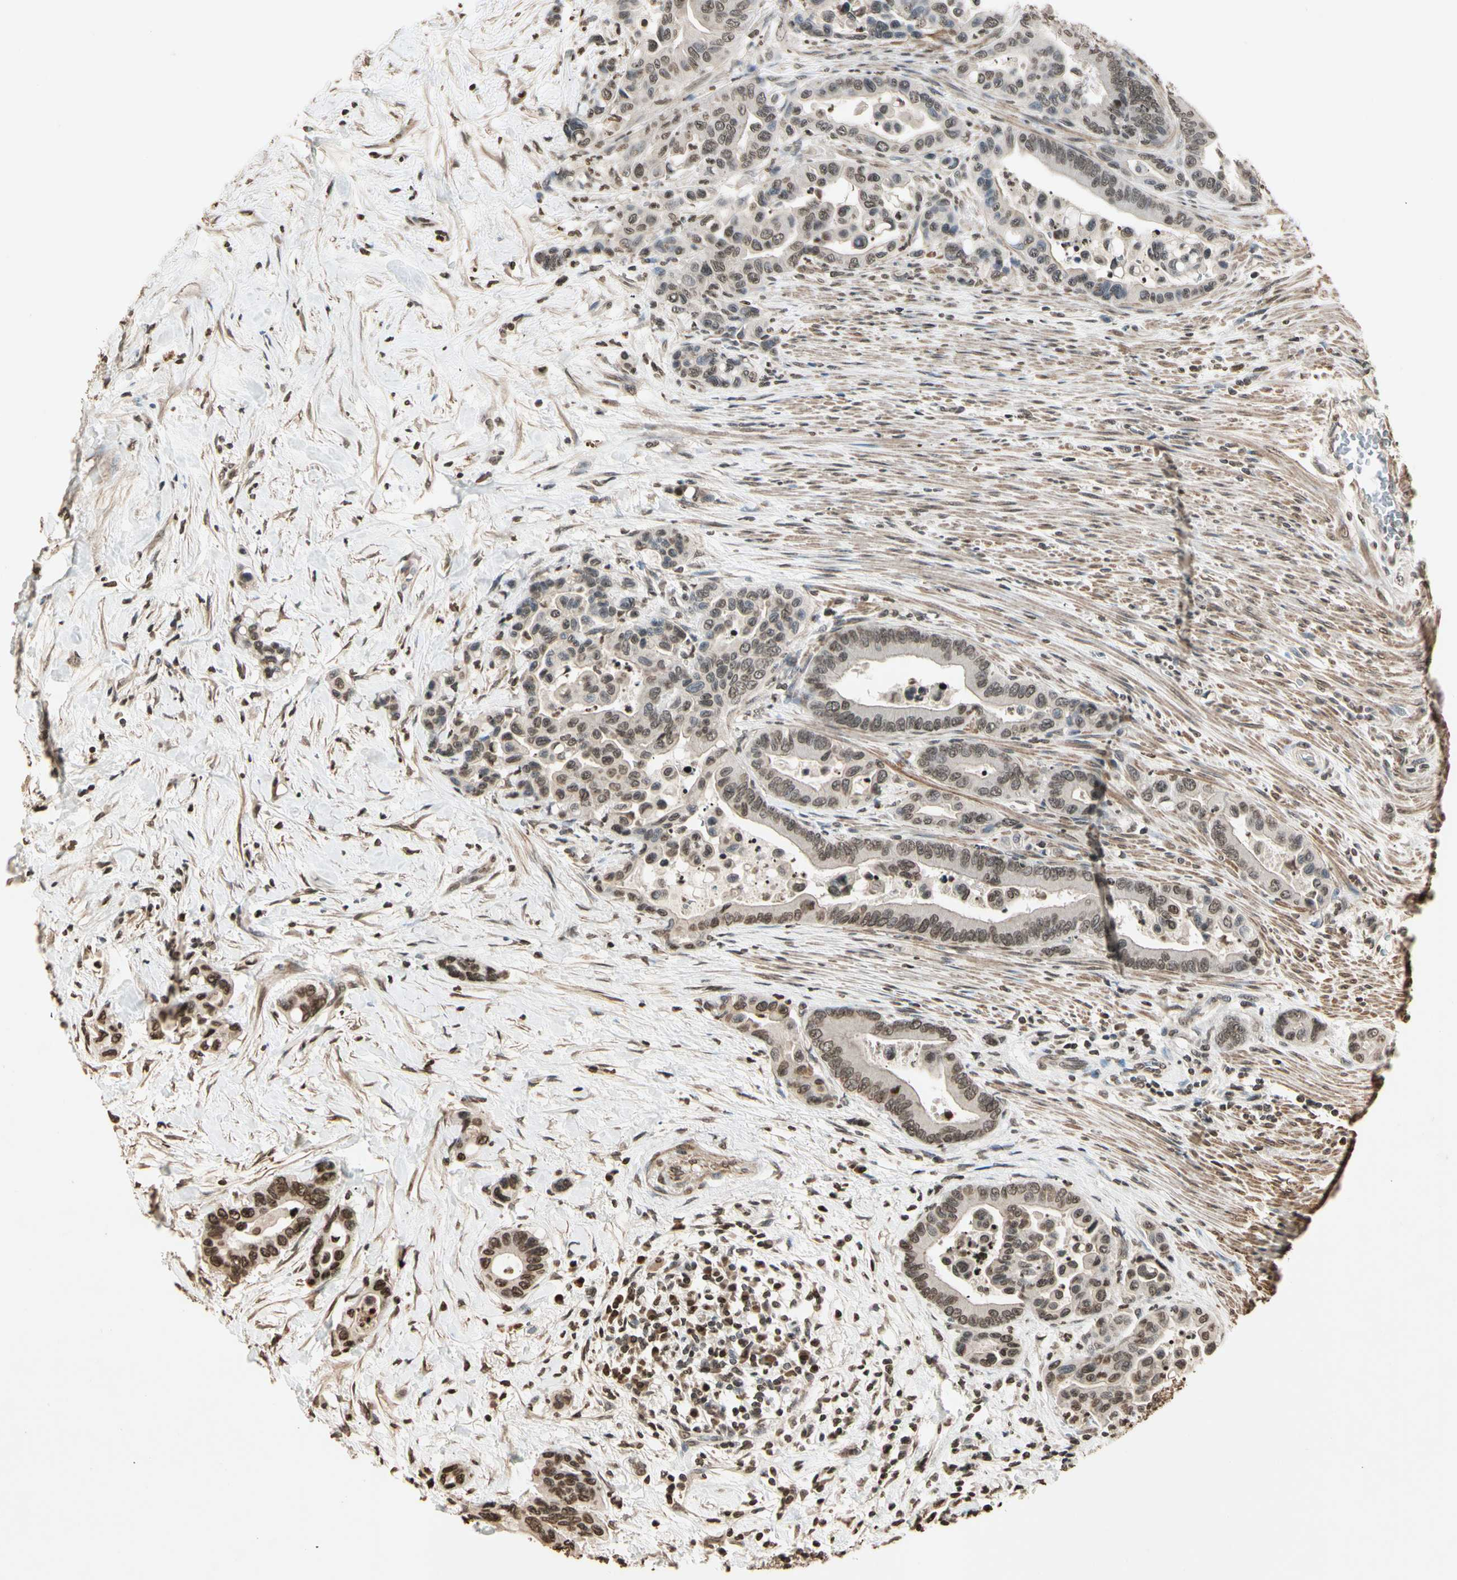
{"staining": {"intensity": "weak", "quantity": "25%-75%", "location": "cytoplasmic/membranous,nuclear"}, "tissue": "colorectal cancer", "cell_type": "Tumor cells", "image_type": "cancer", "snomed": [{"axis": "morphology", "description": "Normal tissue, NOS"}, {"axis": "morphology", "description": "Adenocarcinoma, NOS"}, {"axis": "topography", "description": "Colon"}], "caption": "Colorectal cancer (adenocarcinoma) stained with DAB IHC demonstrates low levels of weak cytoplasmic/membranous and nuclear staining in approximately 25%-75% of tumor cells.", "gene": "TOP1", "patient": {"sex": "male", "age": 82}}